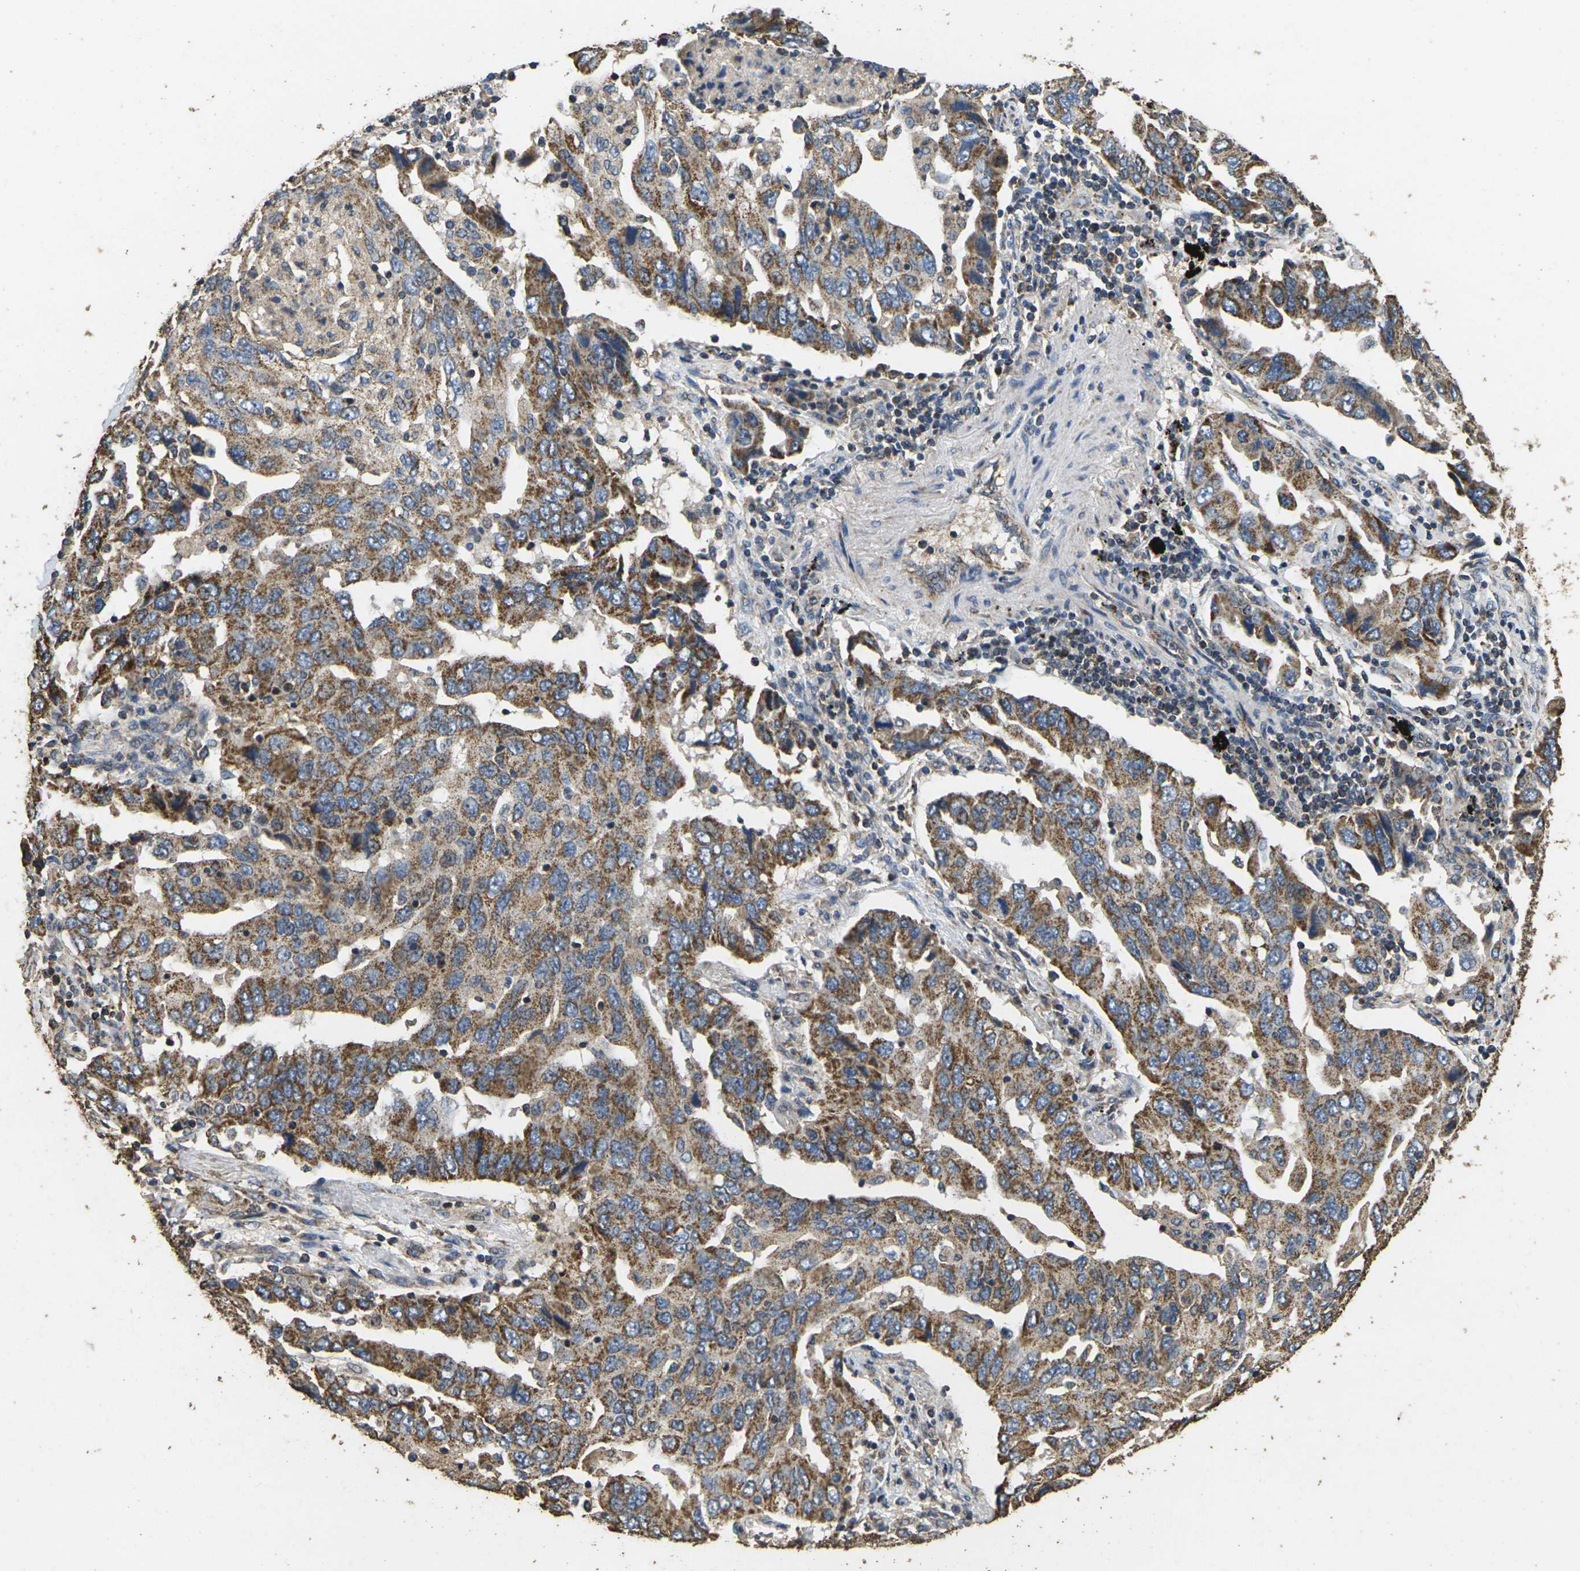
{"staining": {"intensity": "moderate", "quantity": ">75%", "location": "cytoplasmic/membranous"}, "tissue": "lung cancer", "cell_type": "Tumor cells", "image_type": "cancer", "snomed": [{"axis": "morphology", "description": "Adenocarcinoma, NOS"}, {"axis": "topography", "description": "Lung"}], "caption": "A photomicrograph of human lung cancer stained for a protein demonstrates moderate cytoplasmic/membranous brown staining in tumor cells.", "gene": "MAPK11", "patient": {"sex": "female", "age": 65}}